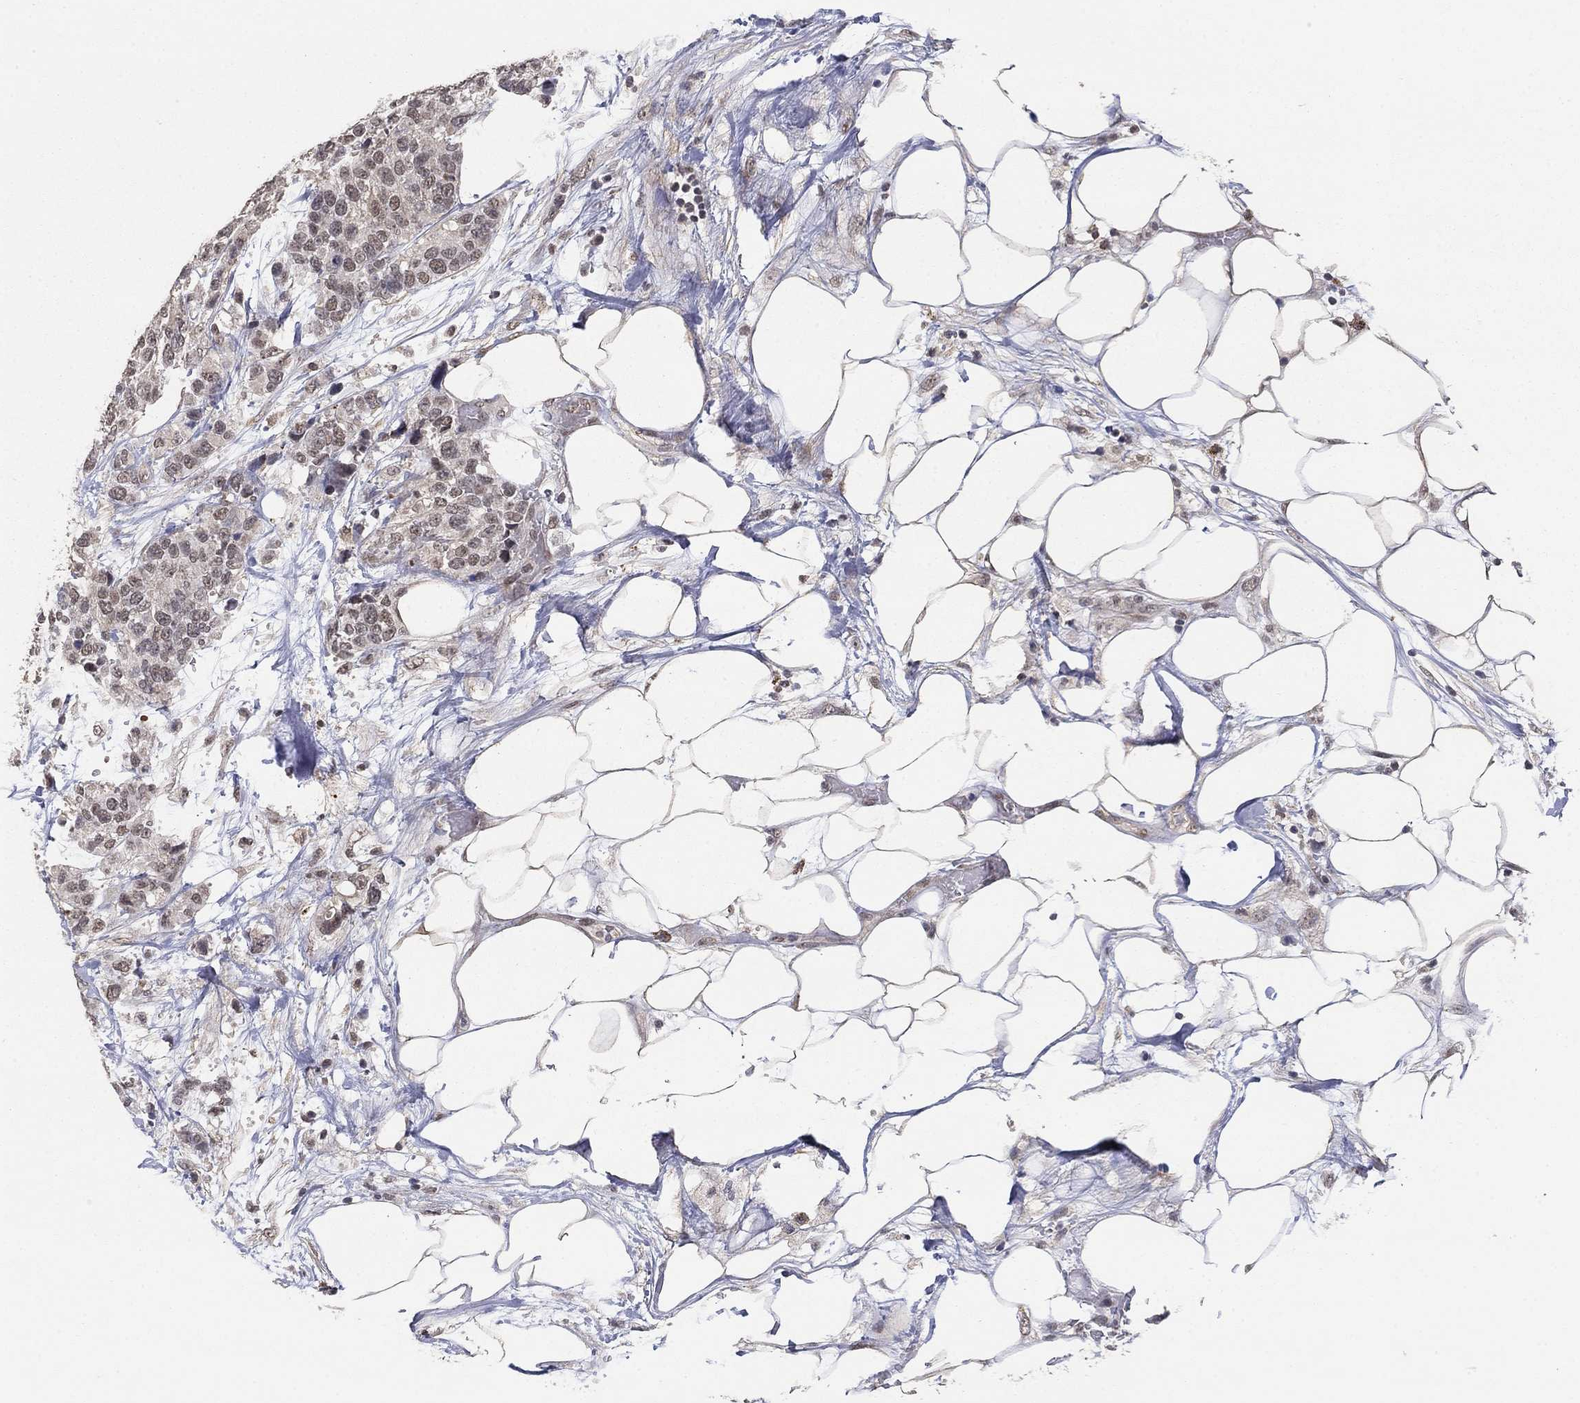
{"staining": {"intensity": "negative", "quantity": "none", "location": "none"}, "tissue": "urothelial cancer", "cell_type": "Tumor cells", "image_type": "cancer", "snomed": [{"axis": "morphology", "description": "Urothelial carcinoma, High grade"}, {"axis": "topography", "description": "Urinary bladder"}], "caption": "Tumor cells are negative for brown protein staining in urothelial cancer.", "gene": "GRIA3", "patient": {"sex": "male", "age": 77}}